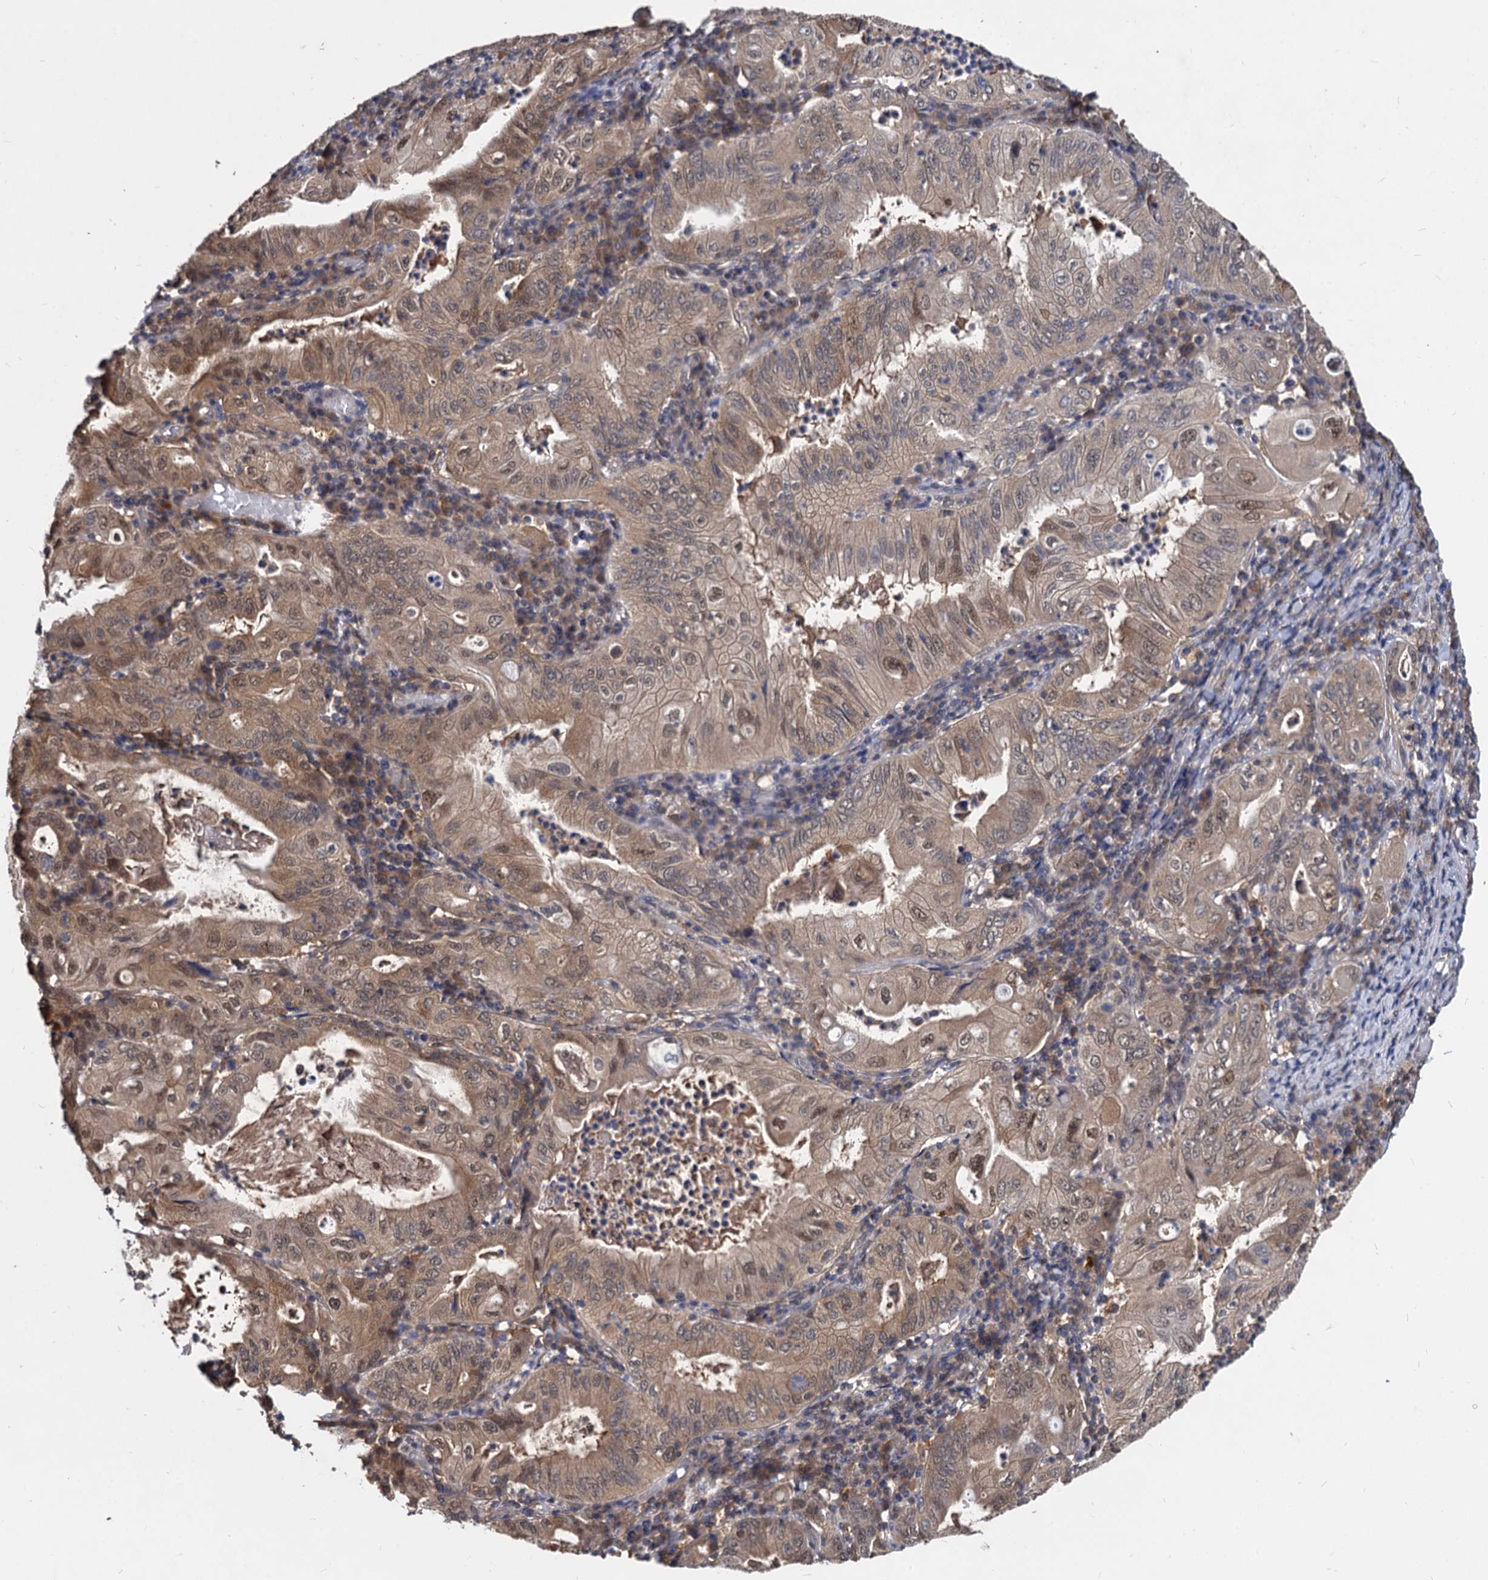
{"staining": {"intensity": "moderate", "quantity": ">75%", "location": "cytoplasmic/membranous,nuclear"}, "tissue": "stomach cancer", "cell_type": "Tumor cells", "image_type": "cancer", "snomed": [{"axis": "morphology", "description": "Normal tissue, NOS"}, {"axis": "morphology", "description": "Adenocarcinoma, NOS"}, {"axis": "topography", "description": "Esophagus"}, {"axis": "topography", "description": "Stomach, upper"}, {"axis": "topography", "description": "Peripheral nerve tissue"}], "caption": "High-magnification brightfield microscopy of adenocarcinoma (stomach) stained with DAB (brown) and counterstained with hematoxylin (blue). tumor cells exhibit moderate cytoplasmic/membranous and nuclear positivity is present in approximately>75% of cells.", "gene": "PSMD4", "patient": {"sex": "male", "age": 62}}